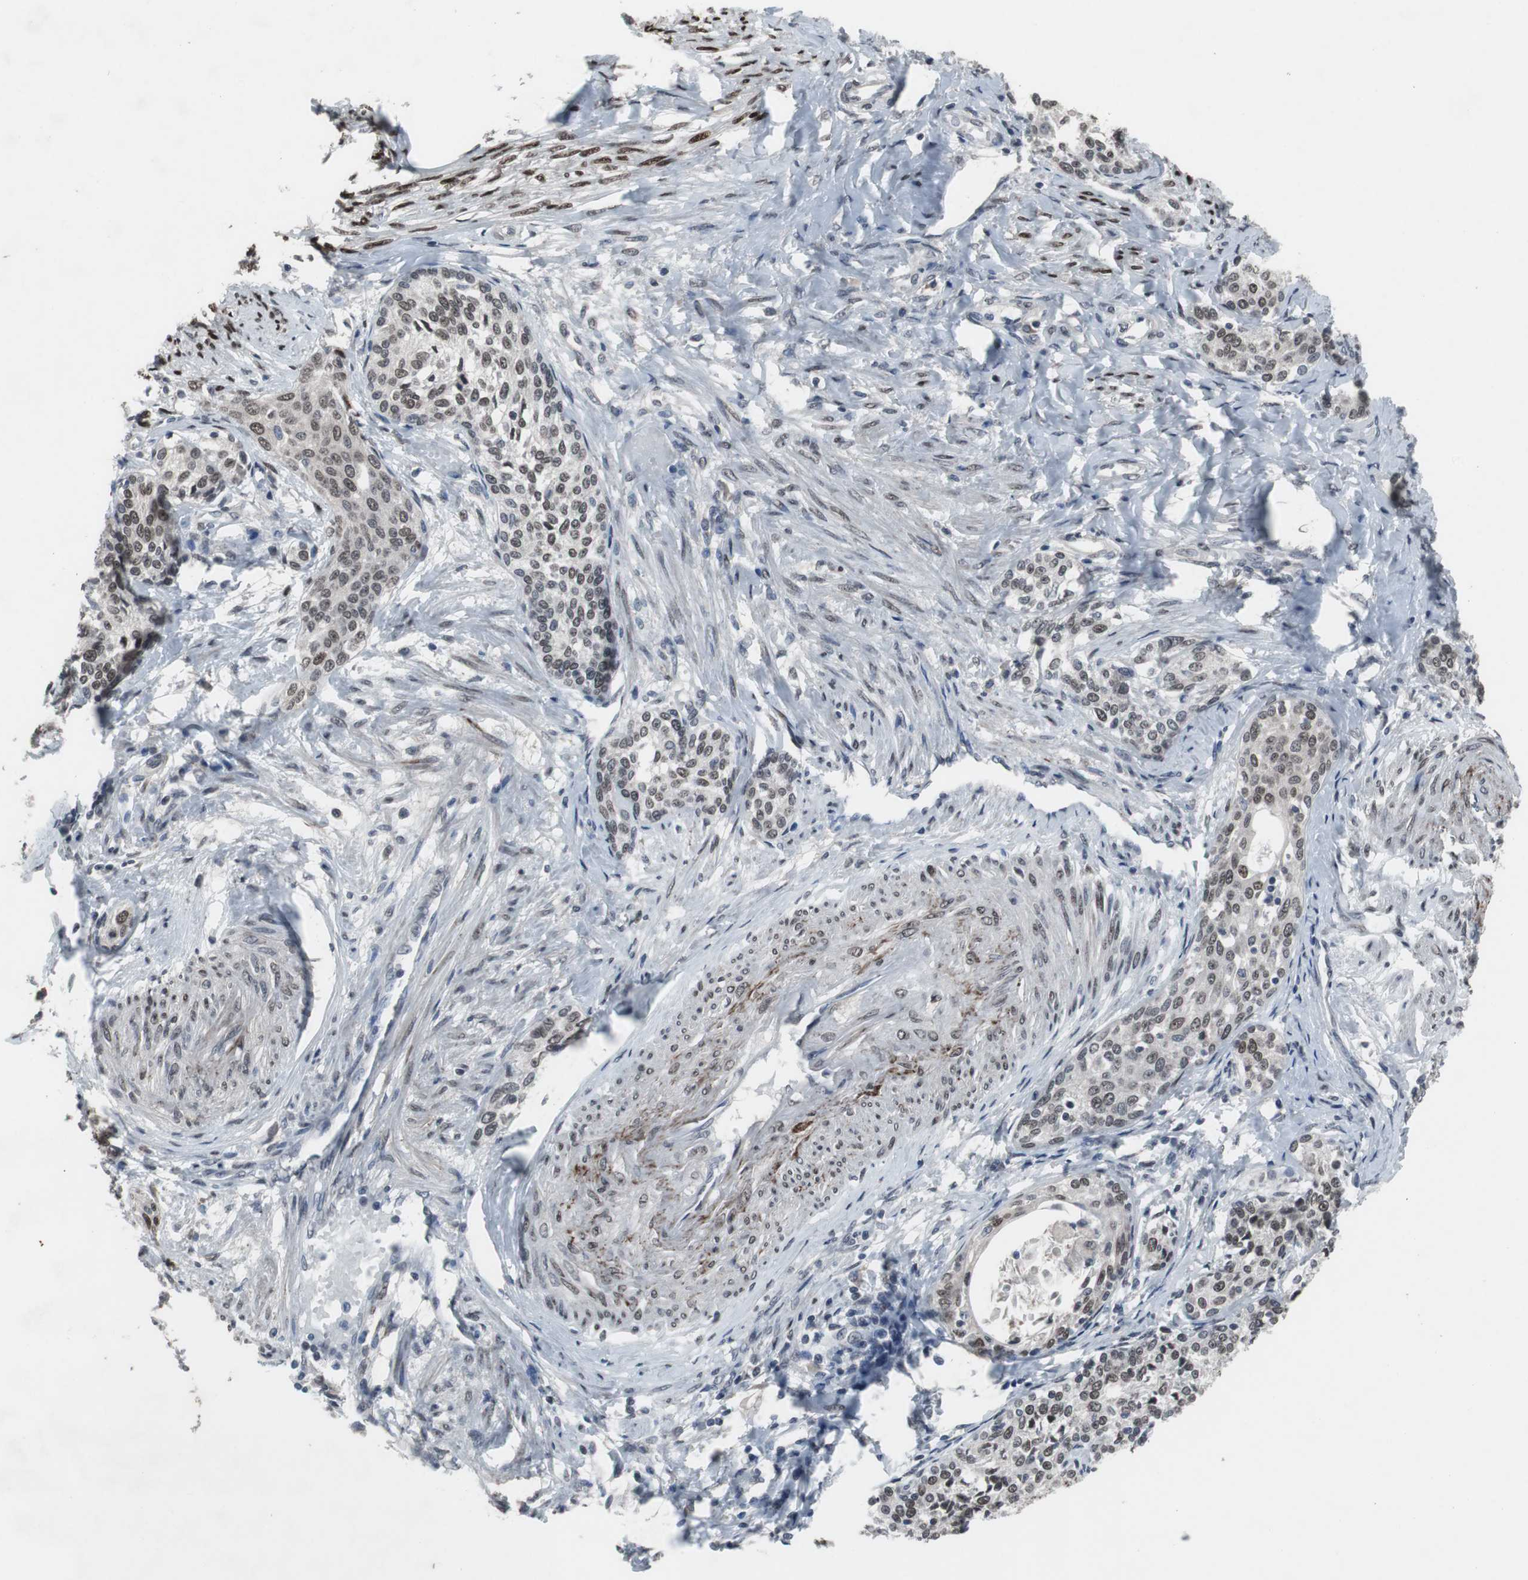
{"staining": {"intensity": "moderate", "quantity": ">75%", "location": "nuclear"}, "tissue": "cervical cancer", "cell_type": "Tumor cells", "image_type": "cancer", "snomed": [{"axis": "morphology", "description": "Squamous cell carcinoma, NOS"}, {"axis": "morphology", "description": "Adenocarcinoma, NOS"}, {"axis": "topography", "description": "Cervix"}], "caption": "This micrograph shows immunohistochemistry (IHC) staining of human cervical adenocarcinoma, with medium moderate nuclear expression in approximately >75% of tumor cells.", "gene": "FOXP4", "patient": {"sex": "female", "age": 52}}